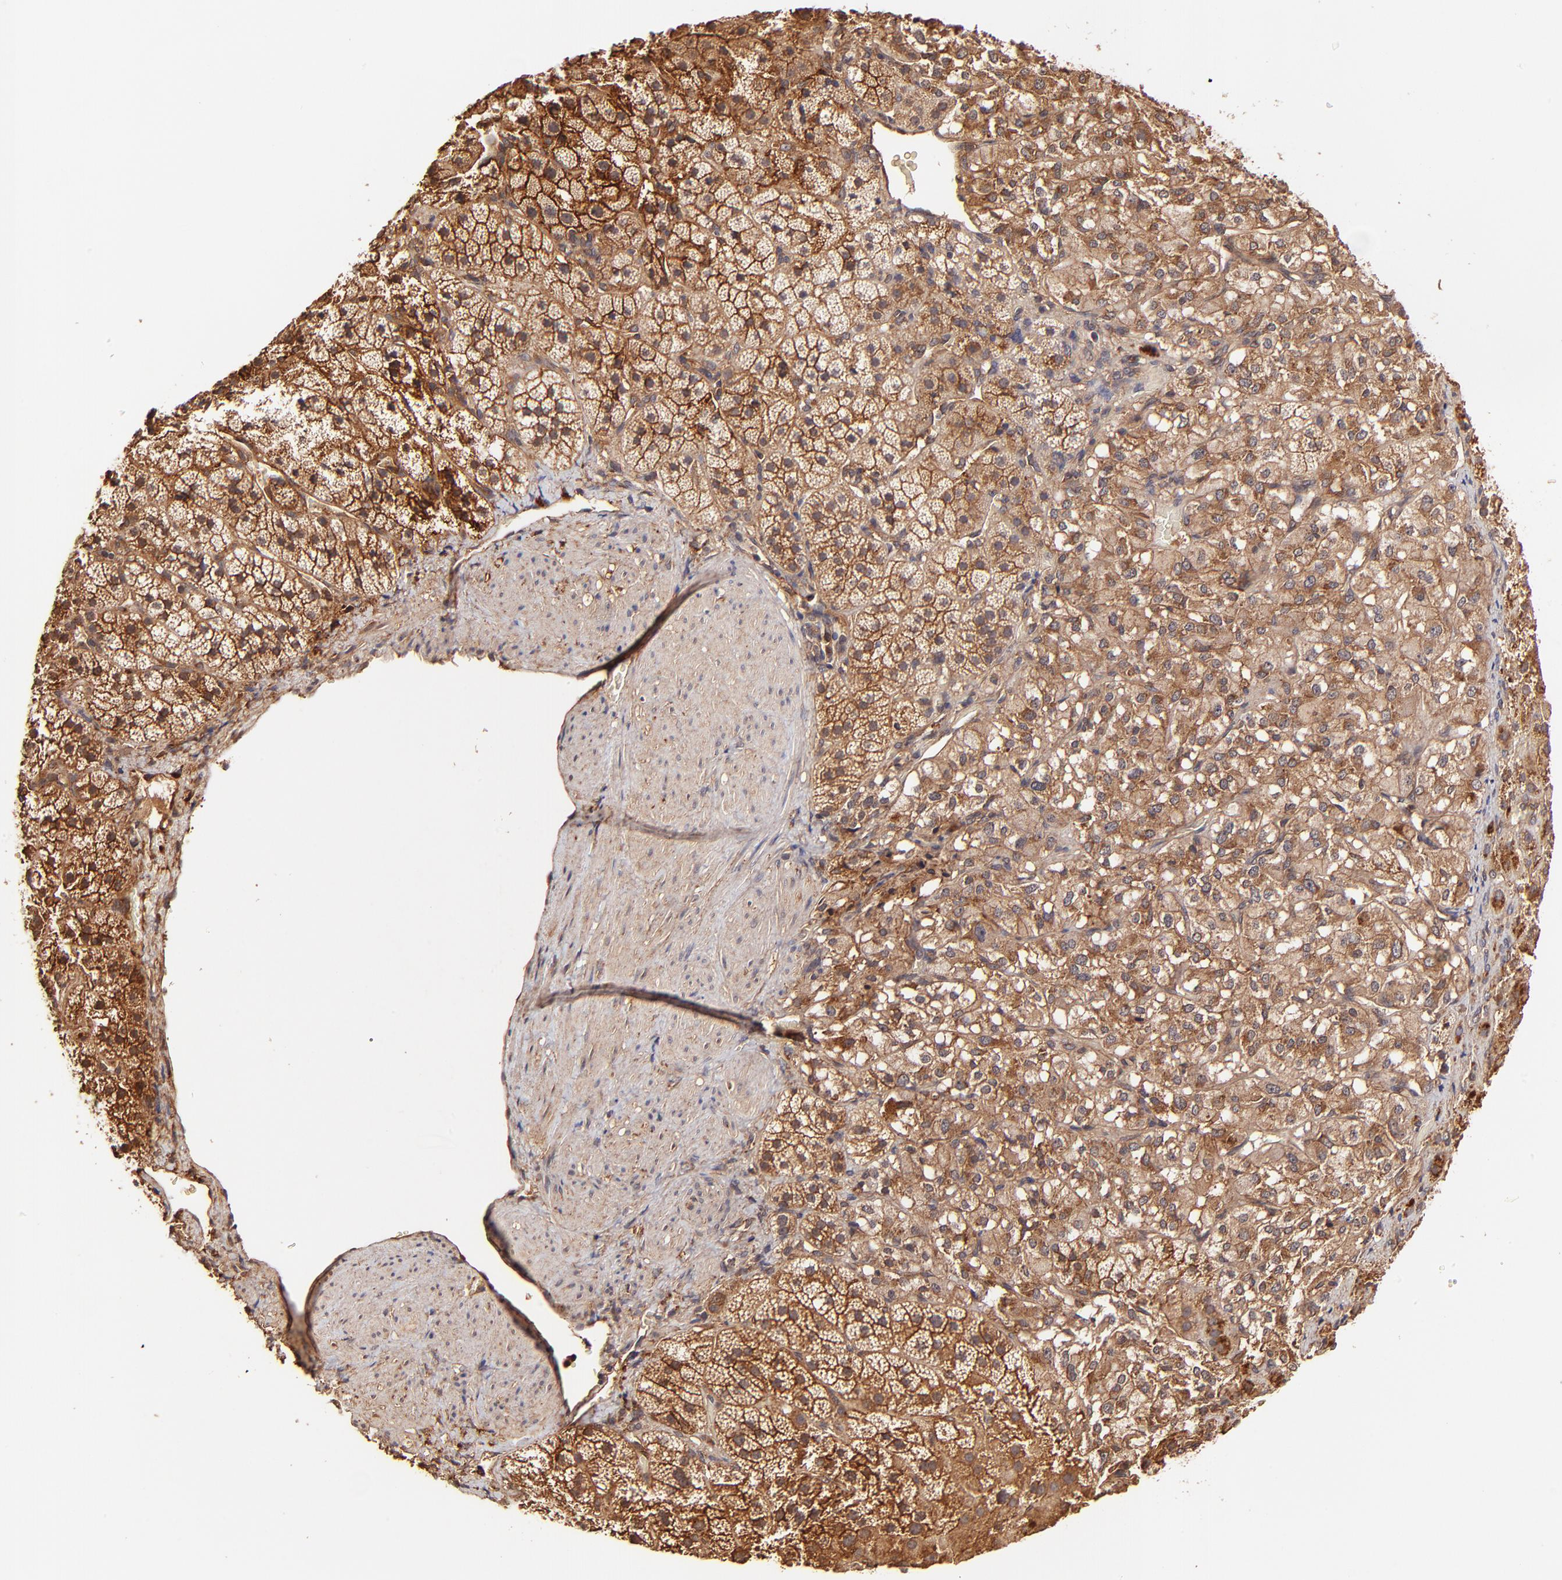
{"staining": {"intensity": "moderate", "quantity": ">75%", "location": "cytoplasmic/membranous"}, "tissue": "adrenal gland", "cell_type": "Glandular cells", "image_type": "normal", "snomed": [{"axis": "morphology", "description": "Normal tissue, NOS"}, {"axis": "topography", "description": "Adrenal gland"}], "caption": "A brown stain labels moderate cytoplasmic/membranous expression of a protein in glandular cells of benign adrenal gland.", "gene": "ITGB1", "patient": {"sex": "female", "age": 44}}